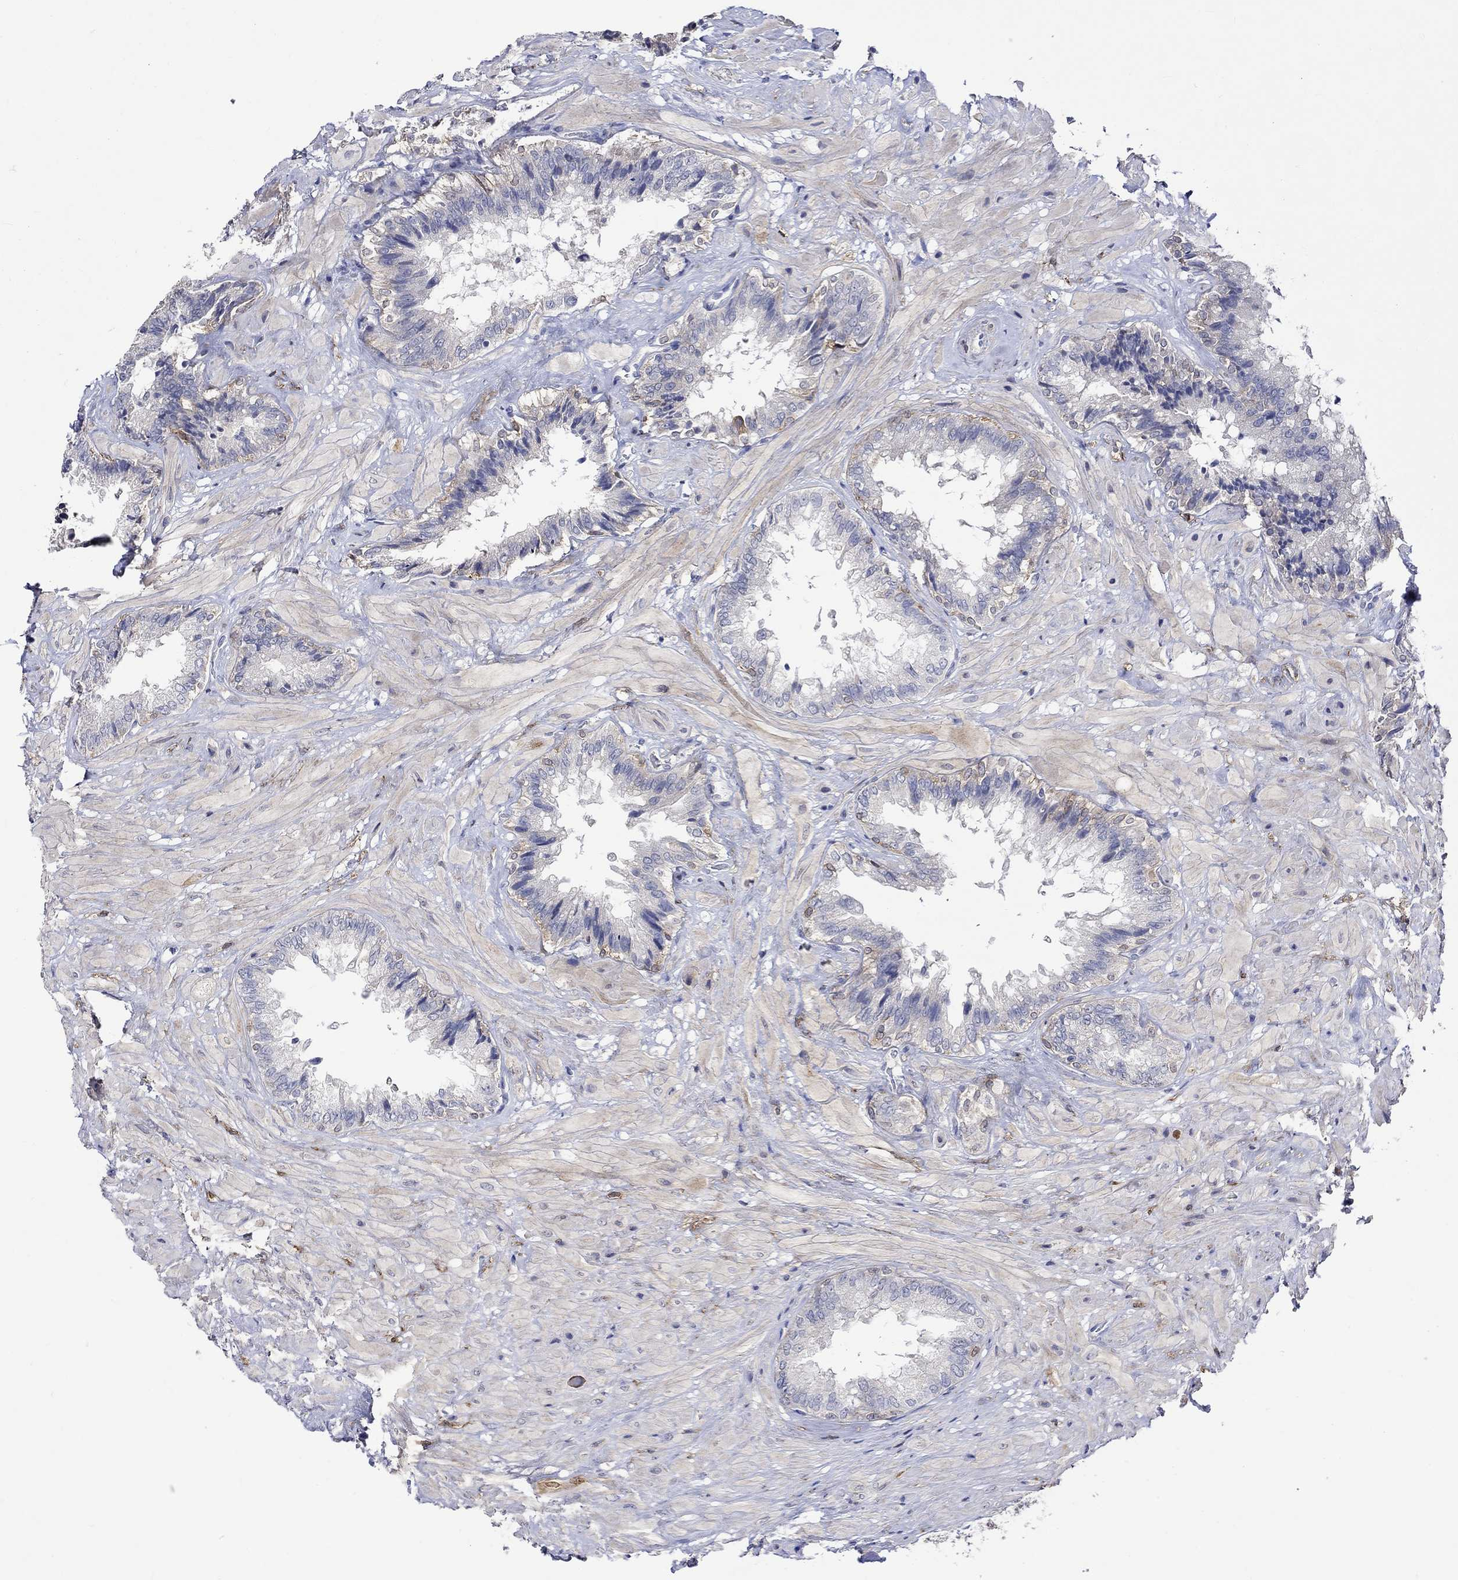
{"staining": {"intensity": "weak", "quantity": "25%-75%", "location": "cytoplasmic/membranous"}, "tissue": "seminal vesicle", "cell_type": "Glandular cells", "image_type": "normal", "snomed": [{"axis": "morphology", "description": "Normal tissue, NOS"}, {"axis": "topography", "description": "Seminal veicle"}], "caption": "Immunohistochemical staining of unremarkable human seminal vesicle reveals 25%-75% levels of weak cytoplasmic/membranous protein expression in about 25%-75% of glandular cells.", "gene": "CRYAB", "patient": {"sex": "male", "age": 67}}